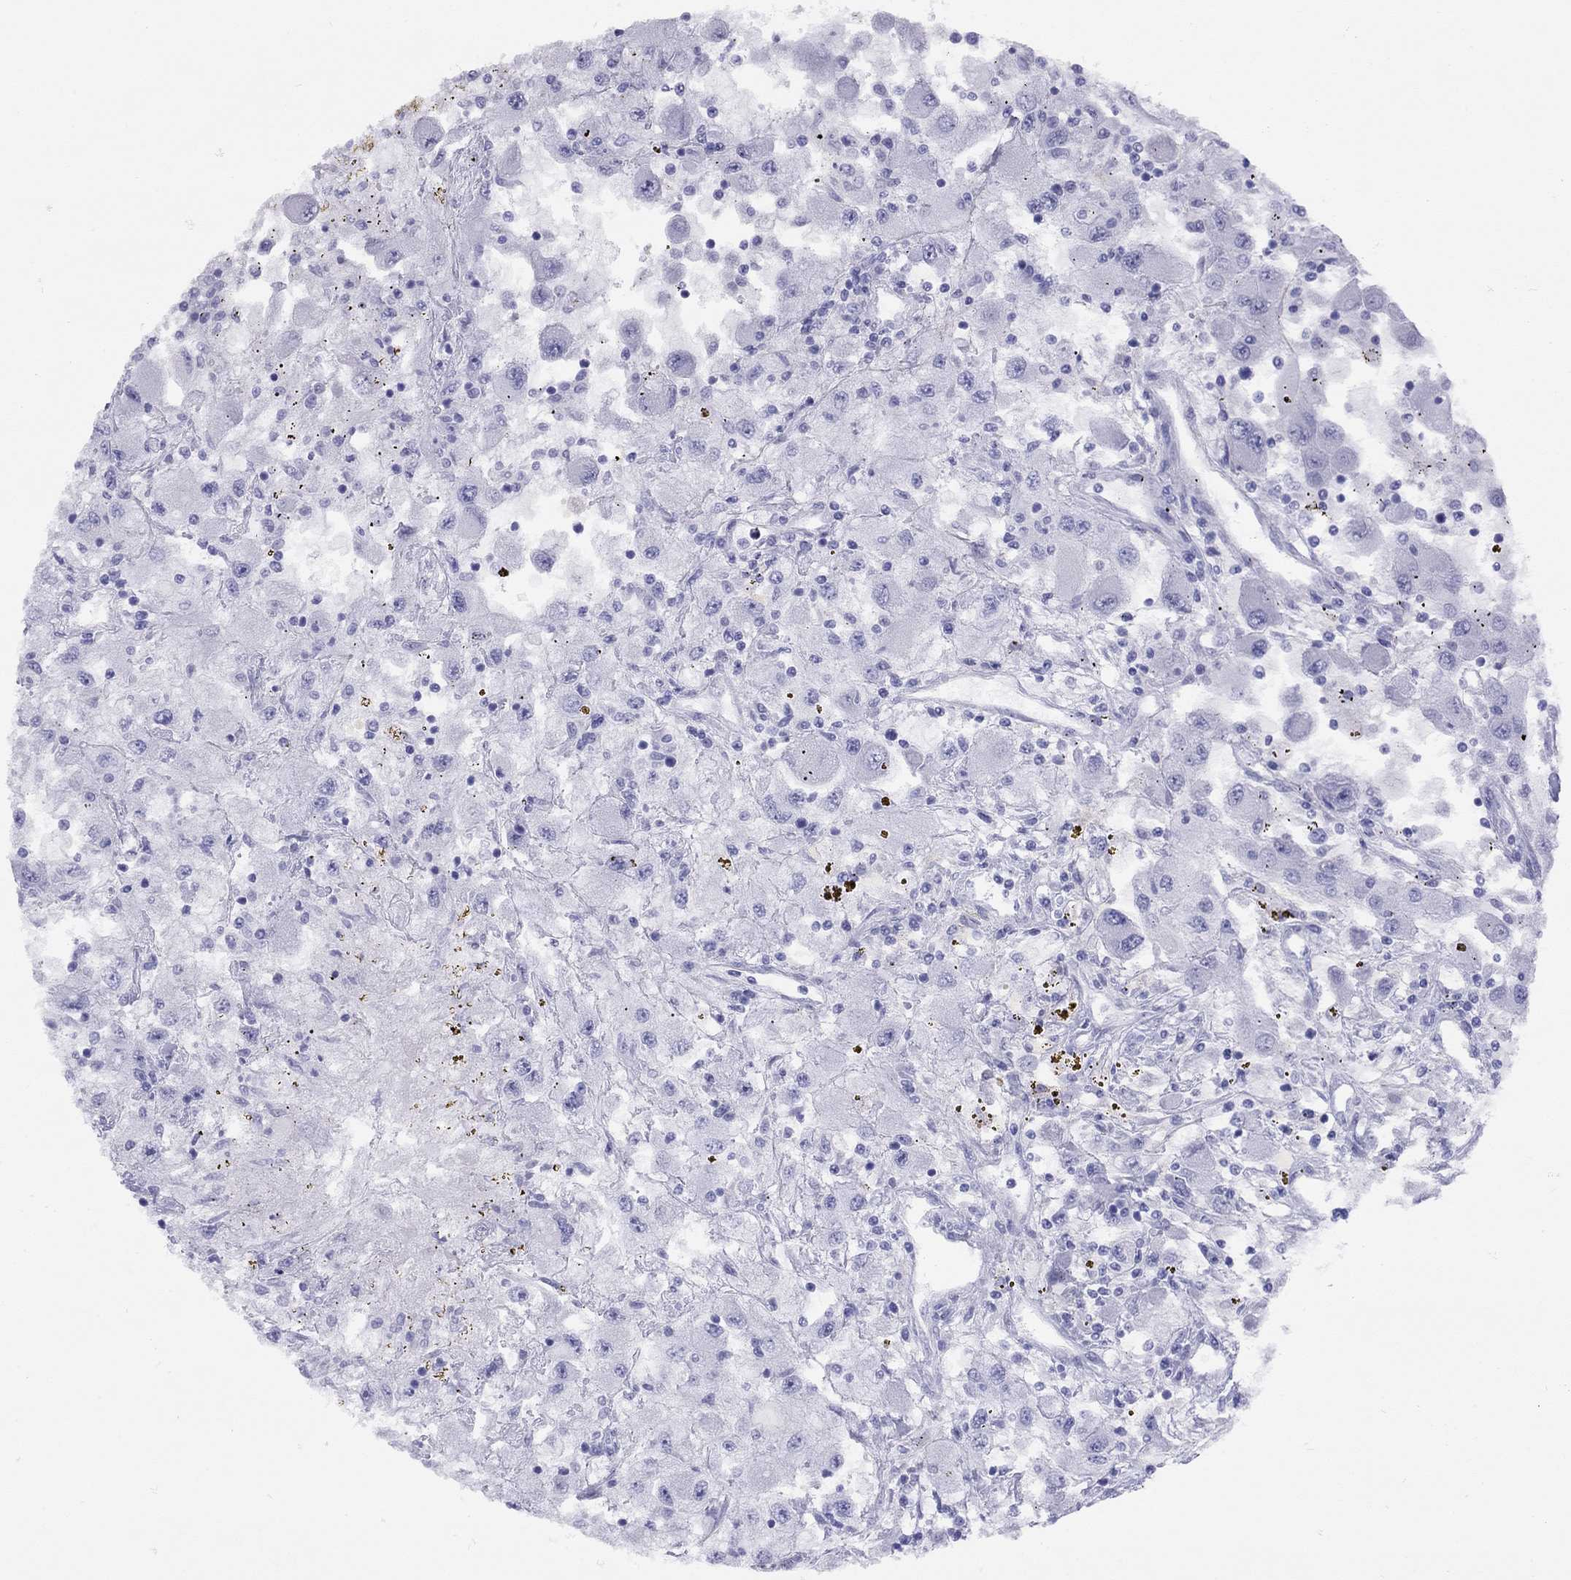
{"staining": {"intensity": "negative", "quantity": "none", "location": "none"}, "tissue": "renal cancer", "cell_type": "Tumor cells", "image_type": "cancer", "snomed": [{"axis": "morphology", "description": "Adenocarcinoma, NOS"}, {"axis": "topography", "description": "Kidney"}], "caption": "There is no significant expression in tumor cells of renal cancer (adenocarcinoma).", "gene": "GRIA2", "patient": {"sex": "female", "age": 67}}